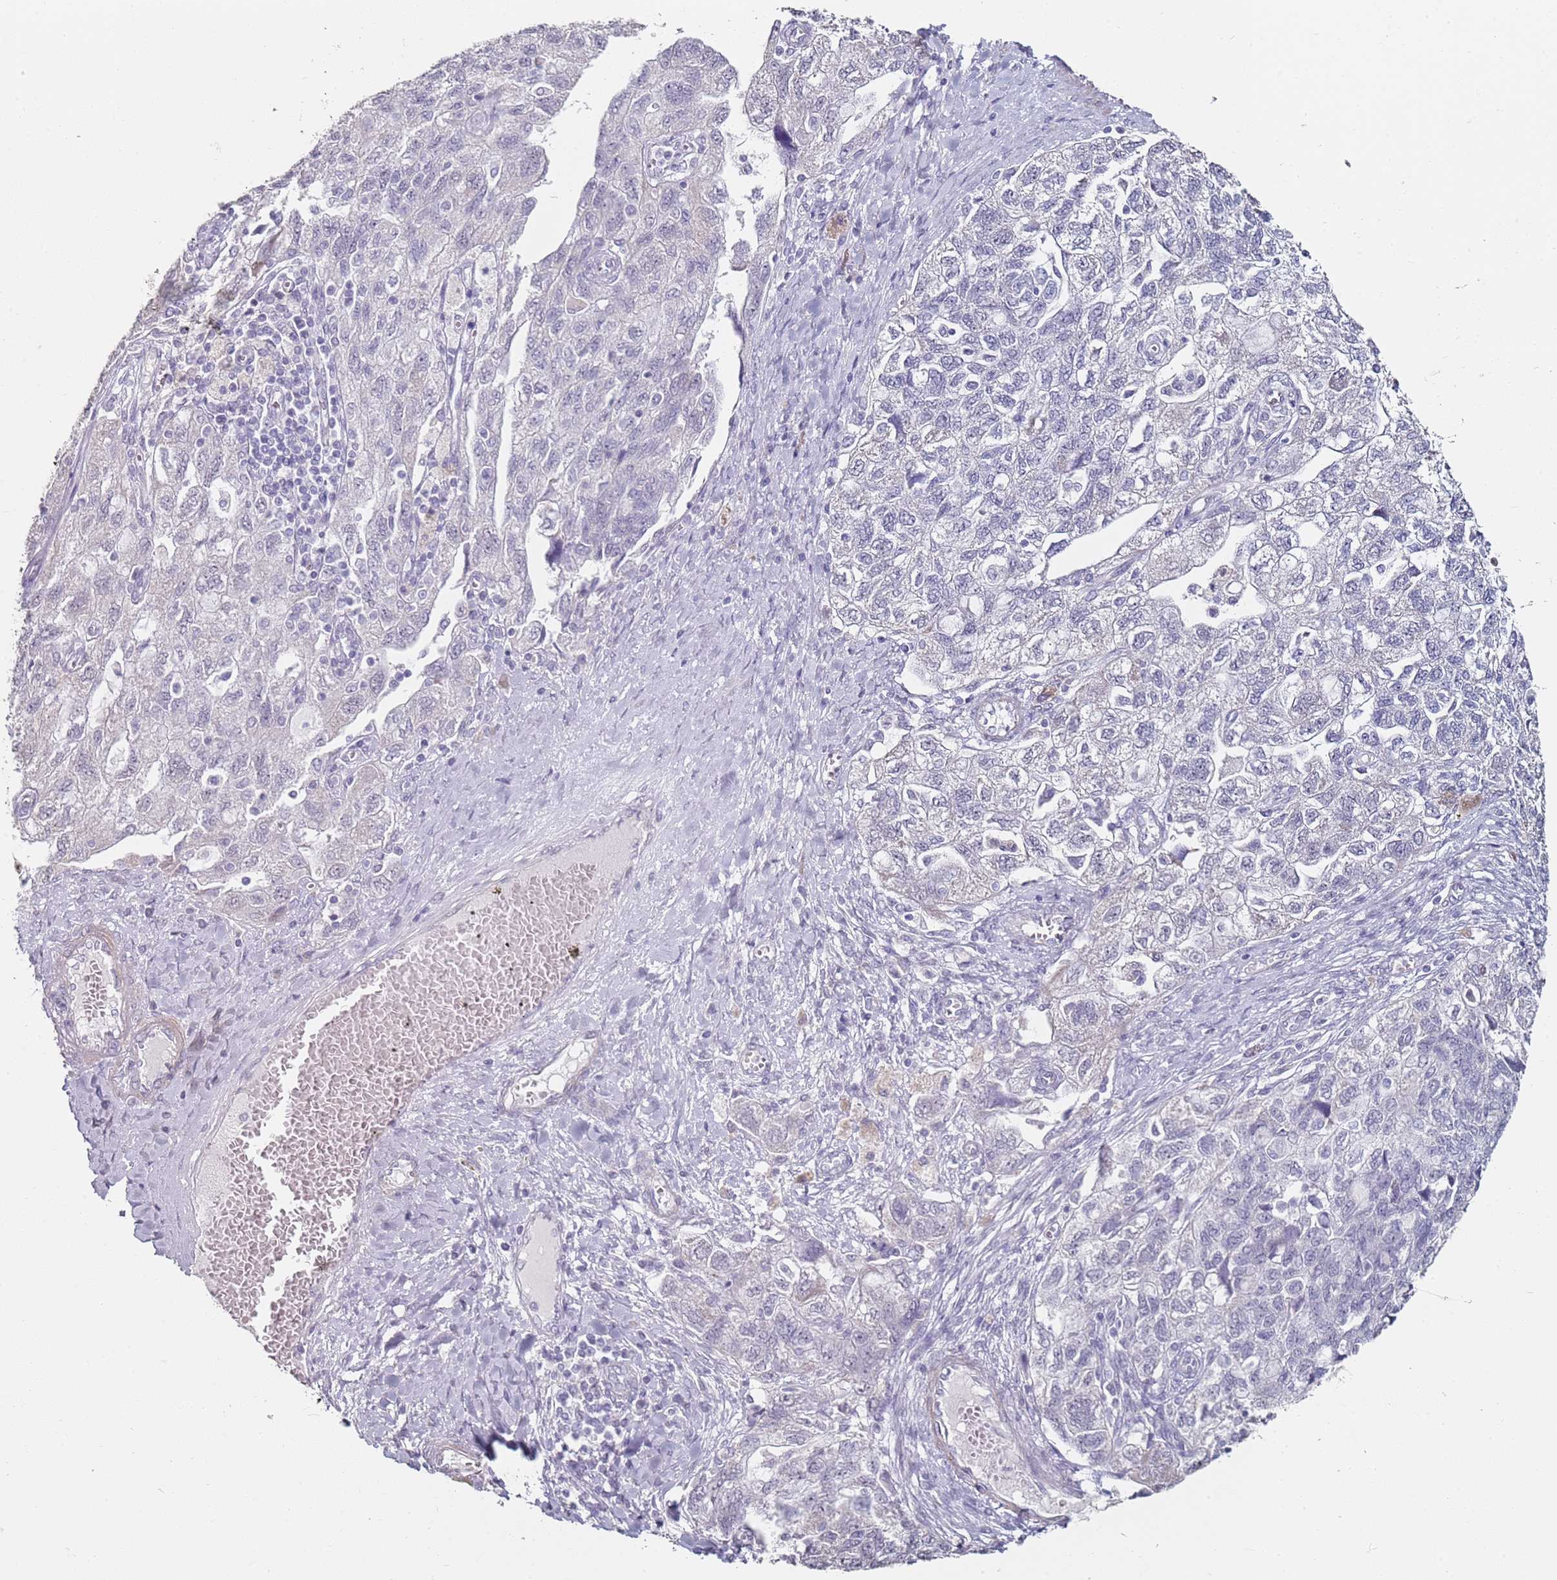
{"staining": {"intensity": "negative", "quantity": "none", "location": "none"}, "tissue": "ovarian cancer", "cell_type": "Tumor cells", "image_type": "cancer", "snomed": [{"axis": "morphology", "description": "Carcinoma, NOS"}, {"axis": "morphology", "description": "Cystadenocarcinoma, serous, NOS"}, {"axis": "topography", "description": "Ovary"}], "caption": "A high-resolution image shows immunohistochemistry (IHC) staining of ovarian cancer (carcinoma), which demonstrates no significant positivity in tumor cells.", "gene": "DNAH11", "patient": {"sex": "female", "age": 69}}